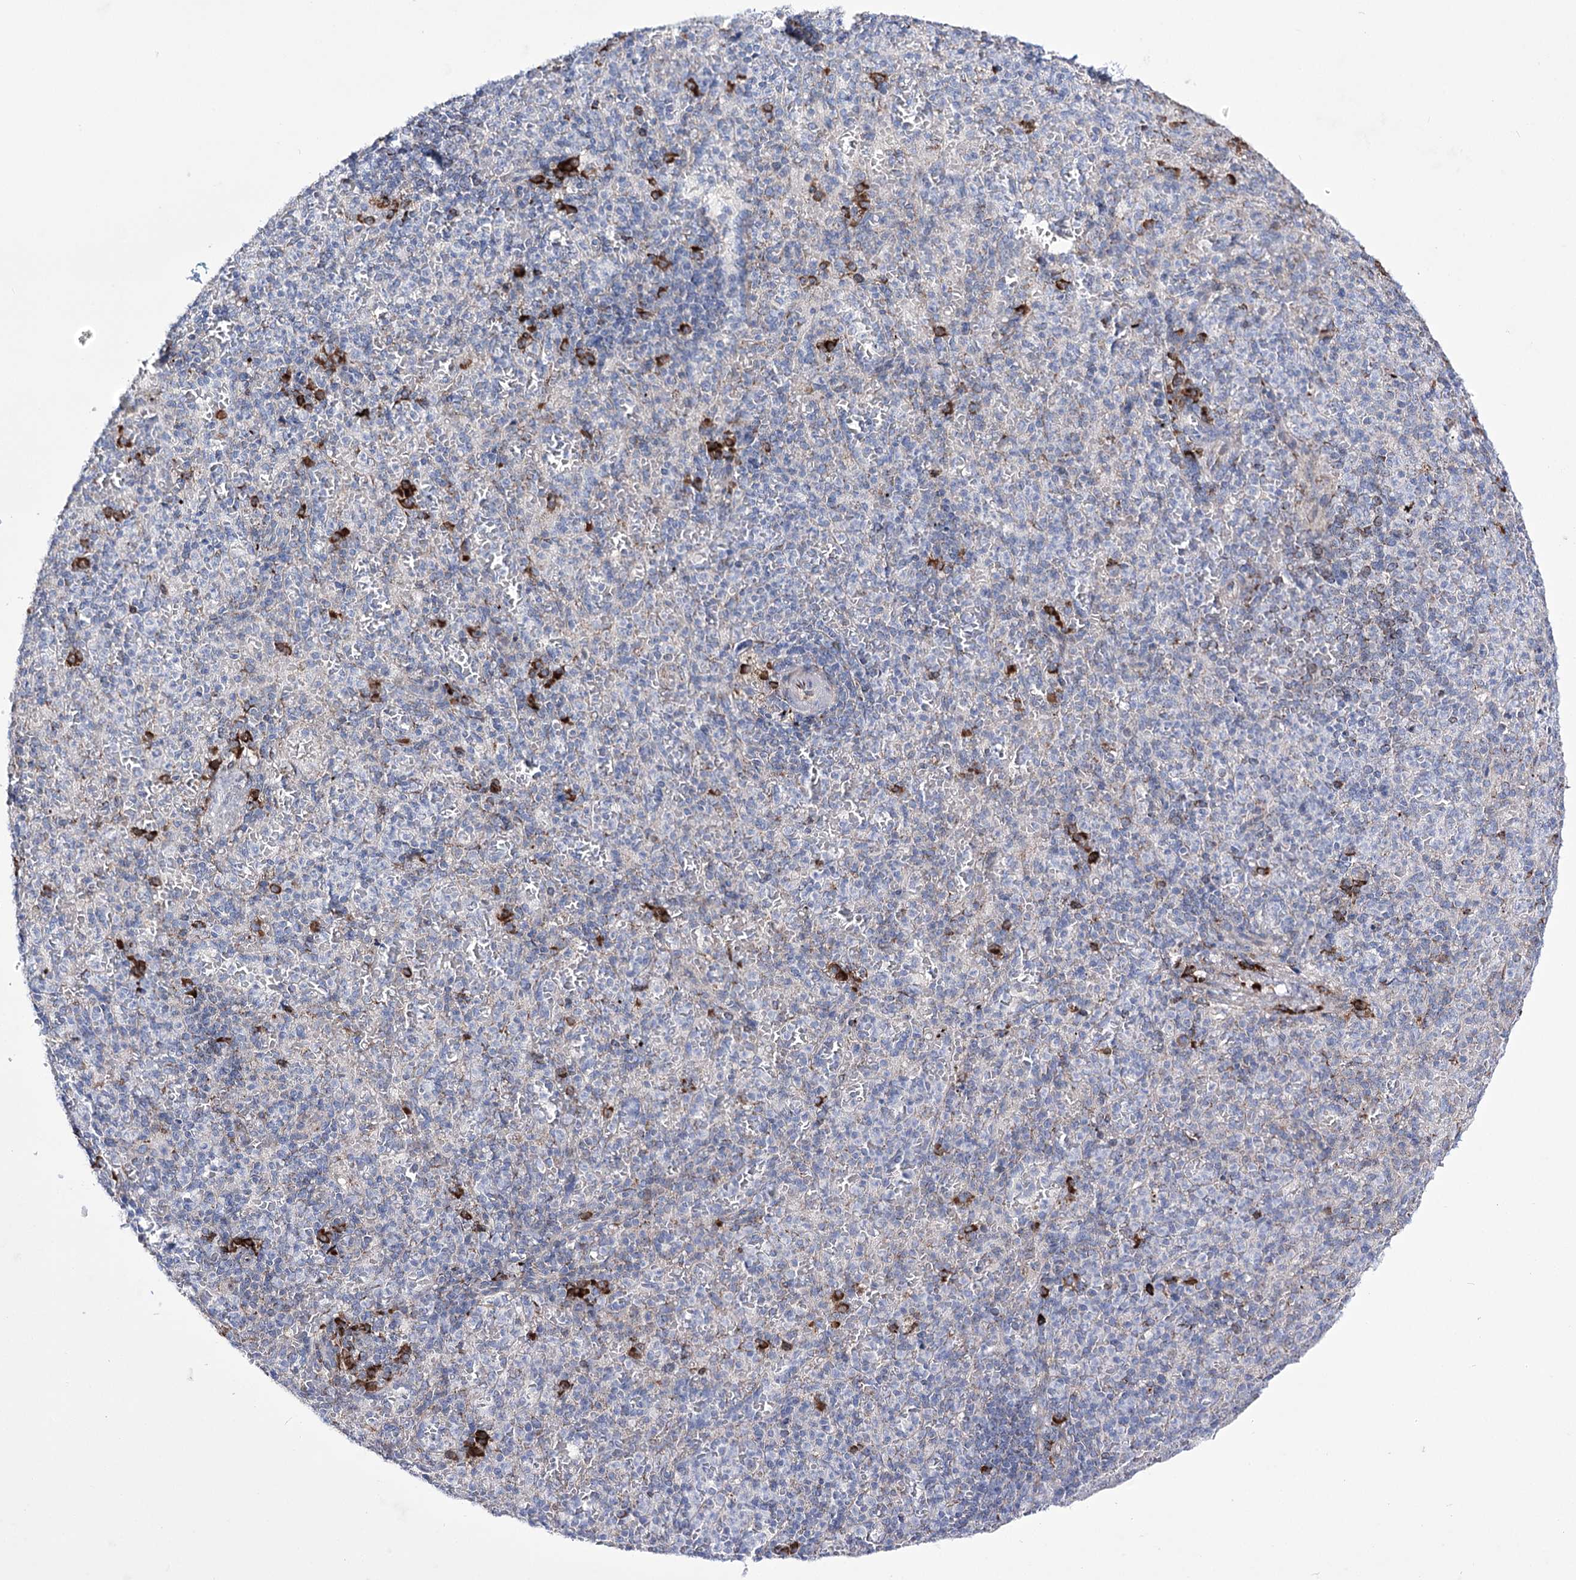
{"staining": {"intensity": "strong", "quantity": "<25%", "location": "cytoplasmic/membranous"}, "tissue": "spleen", "cell_type": "Cells in red pulp", "image_type": "normal", "snomed": [{"axis": "morphology", "description": "Normal tissue, NOS"}, {"axis": "topography", "description": "Spleen"}], "caption": "Strong cytoplasmic/membranous staining is present in approximately <25% of cells in red pulp in benign spleen.", "gene": "METTL5", "patient": {"sex": "female", "age": 74}}